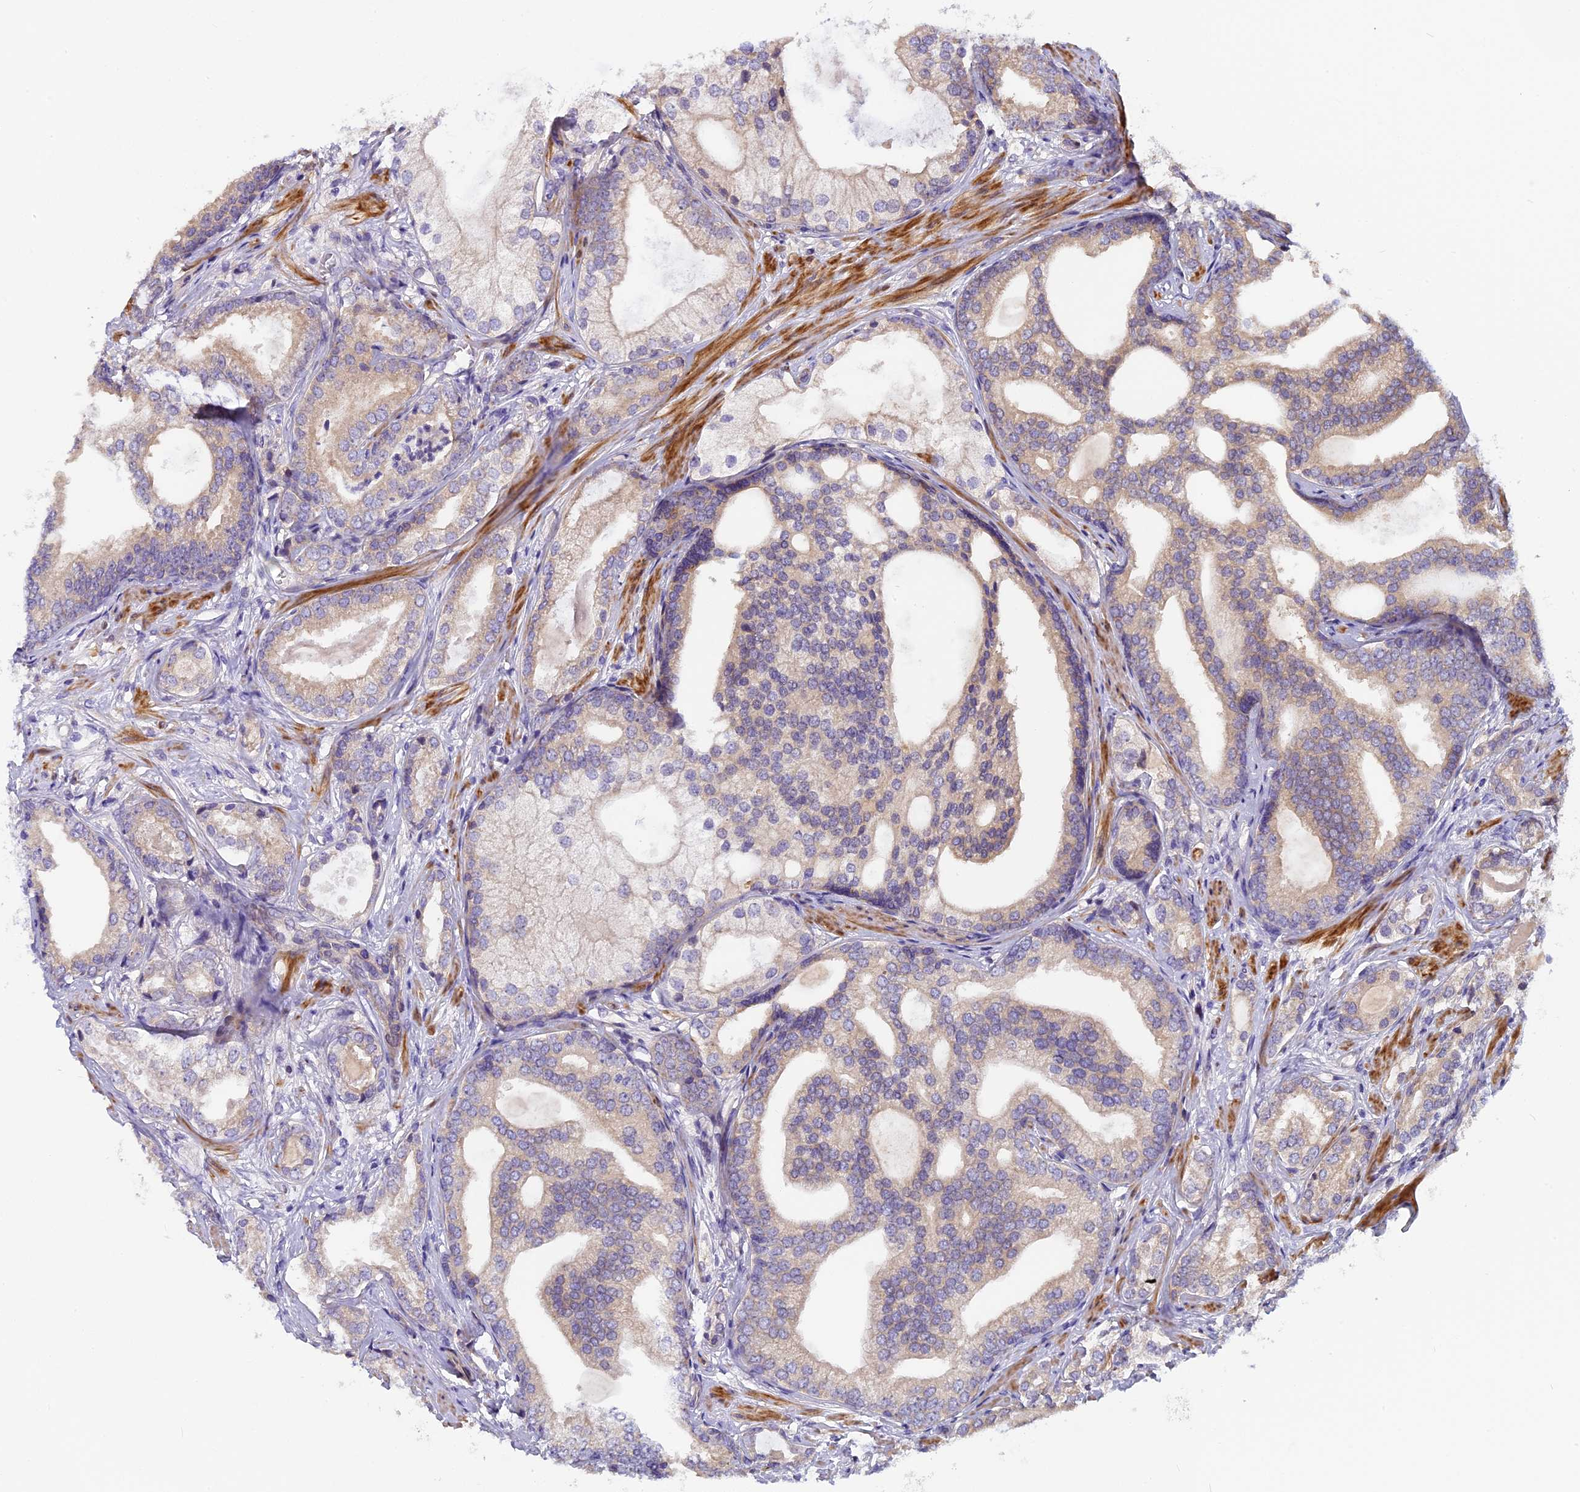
{"staining": {"intensity": "weak", "quantity": "25%-75%", "location": "cytoplasmic/membranous"}, "tissue": "prostate cancer", "cell_type": "Tumor cells", "image_type": "cancer", "snomed": [{"axis": "morphology", "description": "Adenocarcinoma, High grade"}, {"axis": "topography", "description": "Prostate"}], "caption": "IHC (DAB (3,3'-diaminobenzidine)) staining of prostate adenocarcinoma (high-grade) displays weak cytoplasmic/membranous protein staining in about 25%-75% of tumor cells. (DAB IHC with brightfield microscopy, high magnification).", "gene": "FAM98C", "patient": {"sex": "male", "age": 60}}